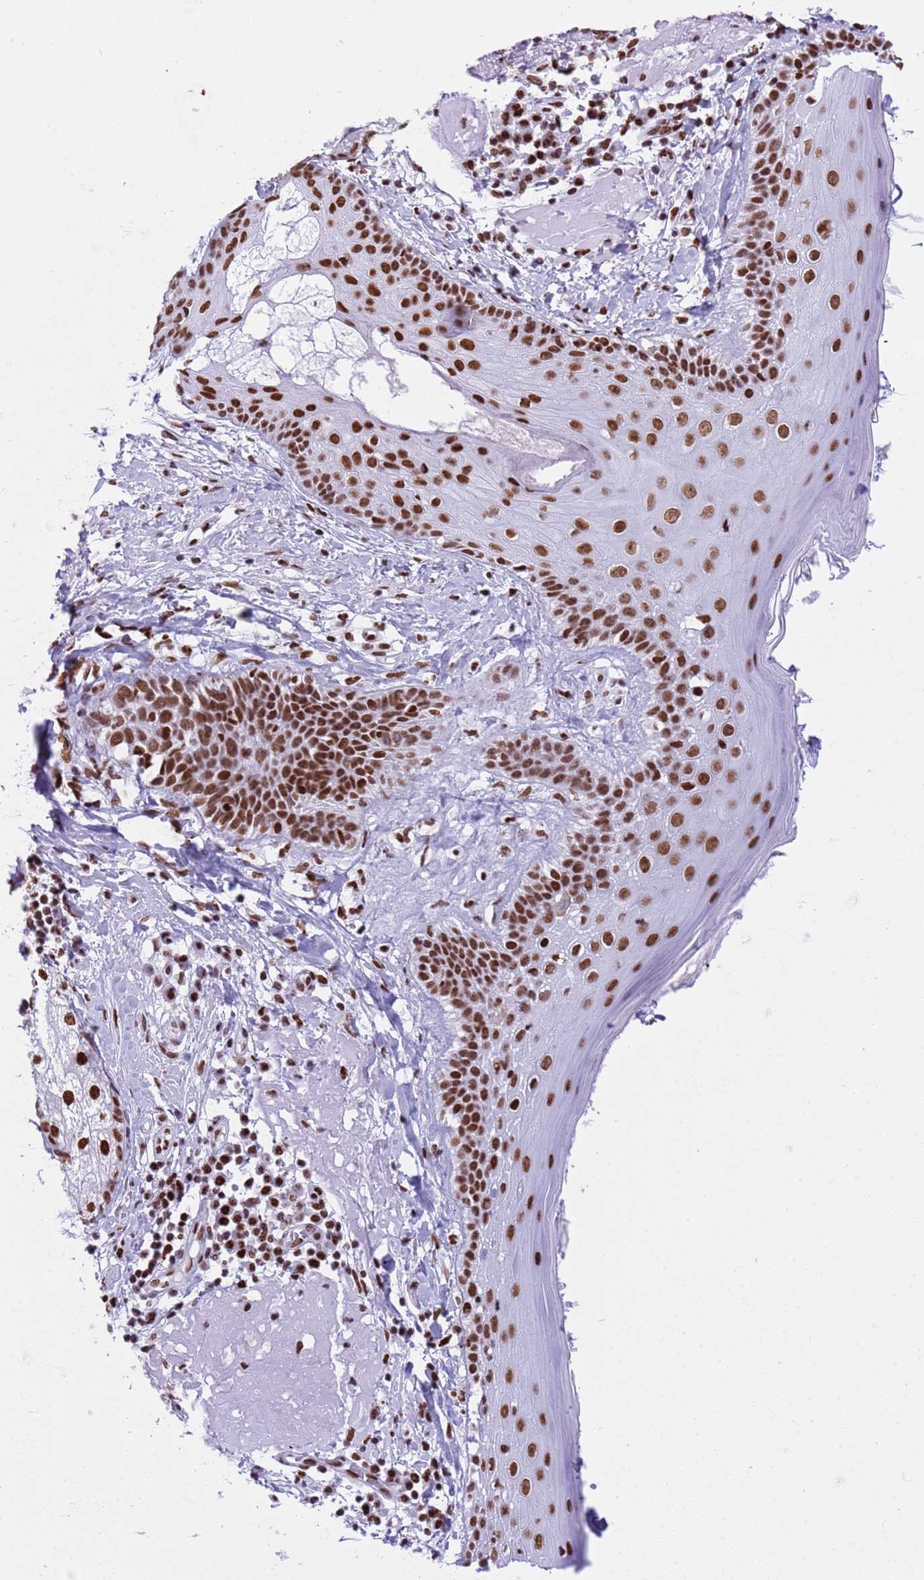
{"staining": {"intensity": "moderate", "quantity": ">75%", "location": "nuclear"}, "tissue": "skin cancer", "cell_type": "Tumor cells", "image_type": "cancer", "snomed": [{"axis": "morphology", "description": "Basal cell carcinoma"}, {"axis": "topography", "description": "Skin"}], "caption": "A brown stain shows moderate nuclear expression of a protein in human skin basal cell carcinoma tumor cells.", "gene": "RALY", "patient": {"sex": "male", "age": 88}}